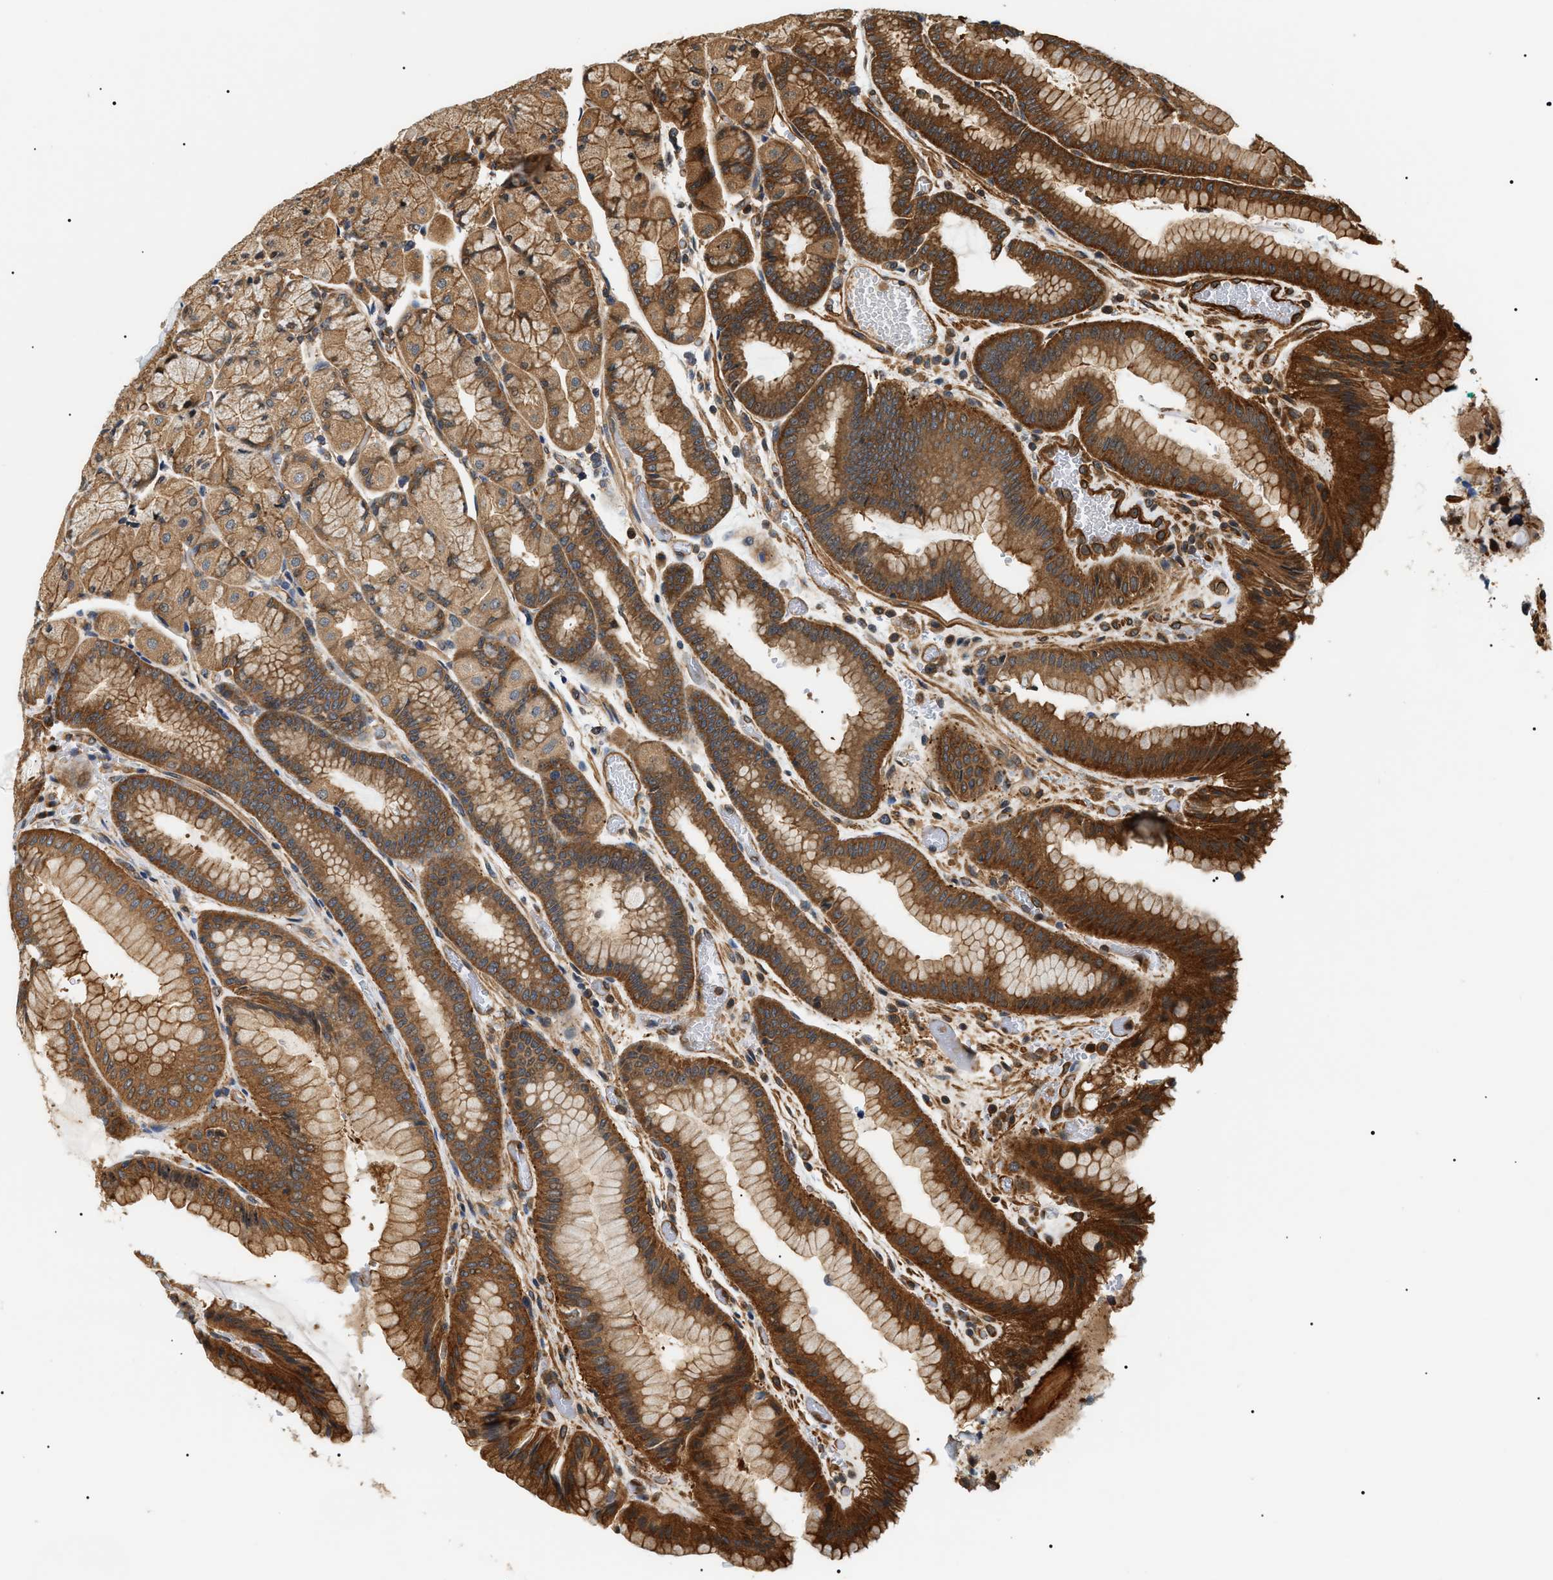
{"staining": {"intensity": "strong", "quantity": ">75%", "location": "cytoplasmic/membranous"}, "tissue": "stomach", "cell_type": "Glandular cells", "image_type": "normal", "snomed": [{"axis": "morphology", "description": "Normal tissue, NOS"}, {"axis": "morphology", "description": "Carcinoid, malignant, NOS"}, {"axis": "topography", "description": "Stomach, upper"}], "caption": "Protein positivity by IHC reveals strong cytoplasmic/membranous staining in approximately >75% of glandular cells in unremarkable stomach. Nuclei are stained in blue.", "gene": "SH3GLB2", "patient": {"sex": "male", "age": 39}}